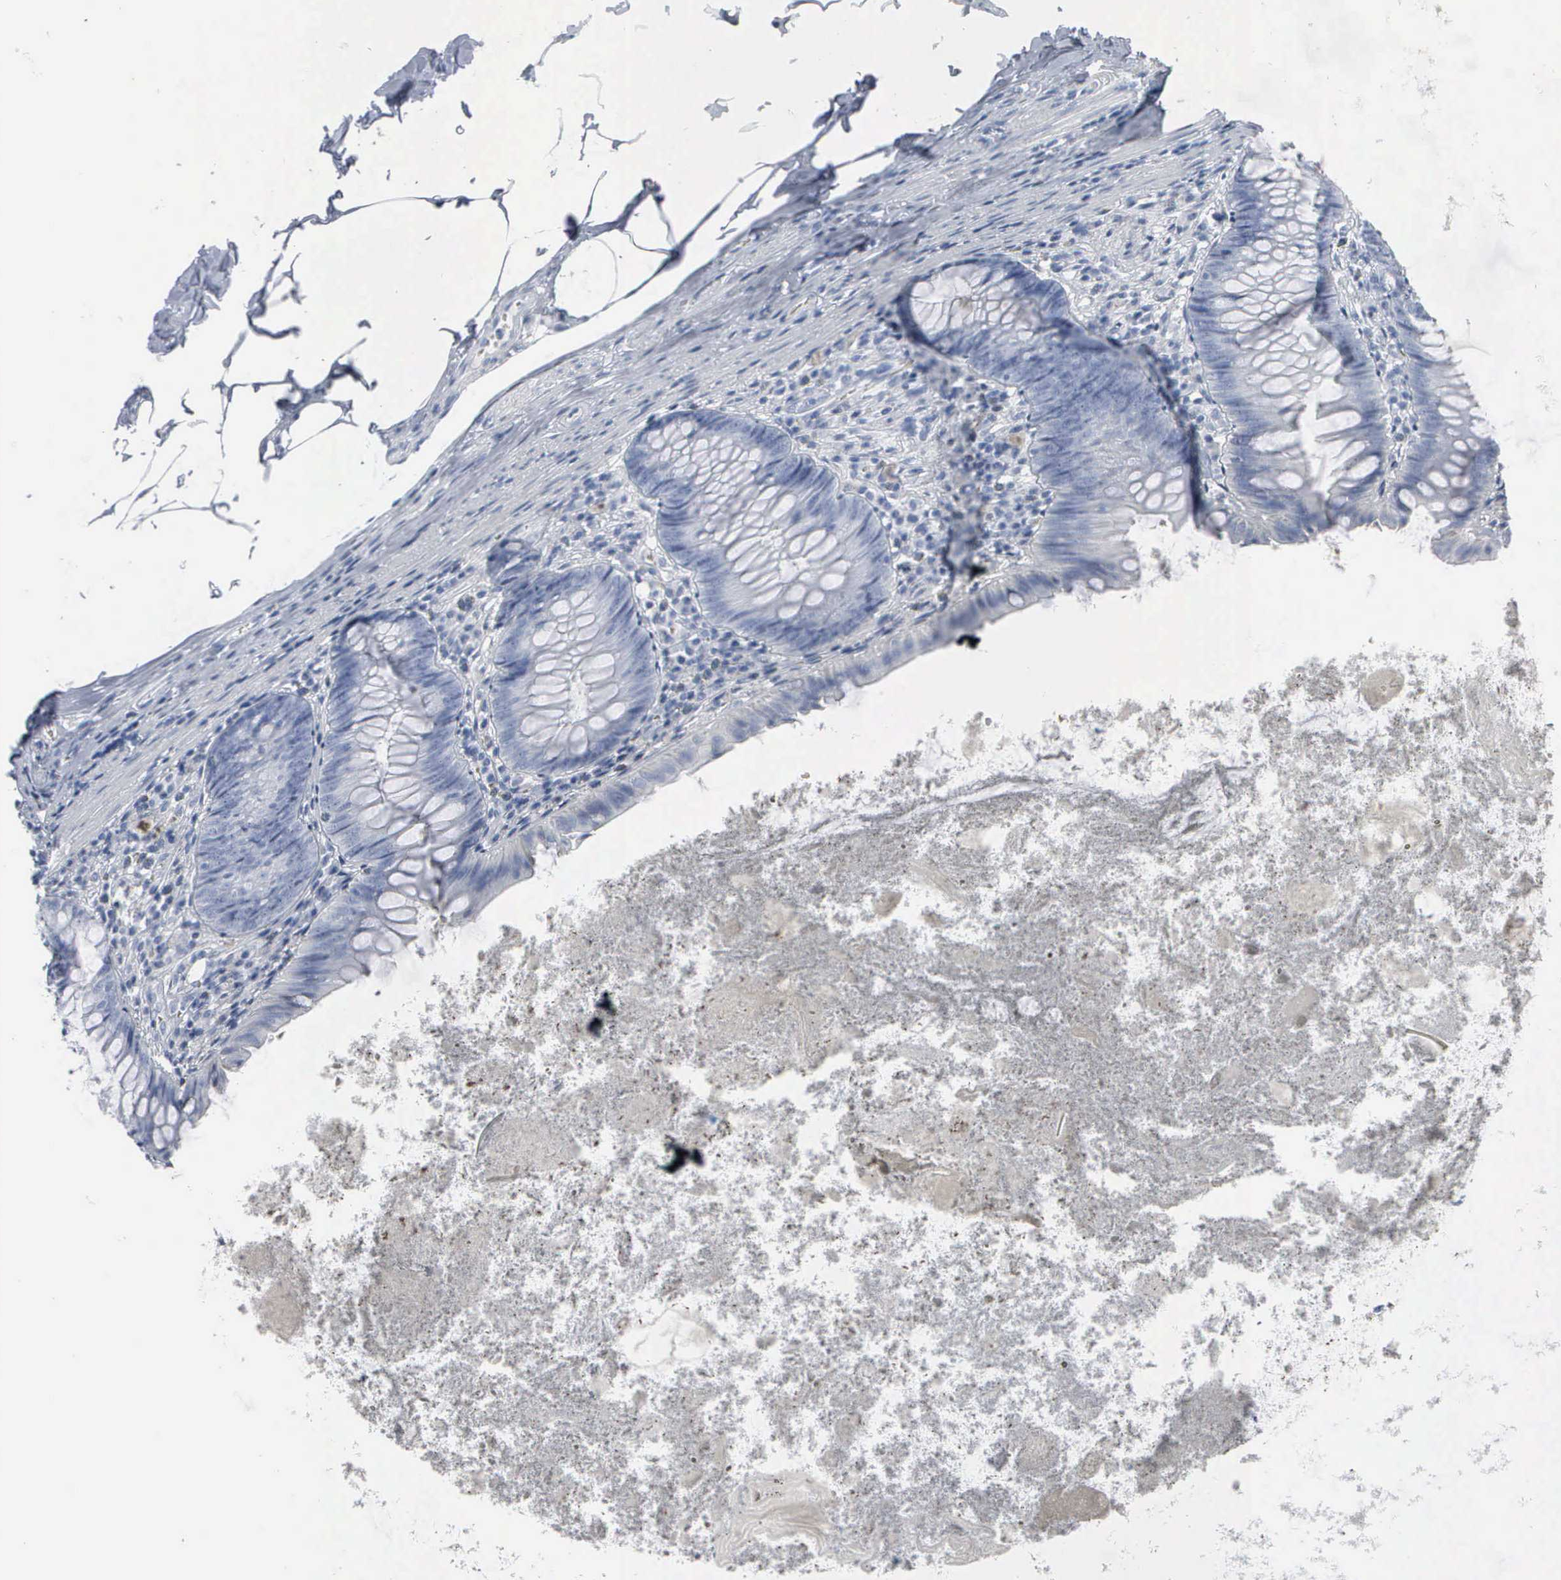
{"staining": {"intensity": "negative", "quantity": "none", "location": "none"}, "tissue": "appendix", "cell_type": "Glandular cells", "image_type": "normal", "snomed": [{"axis": "morphology", "description": "Normal tissue, NOS"}, {"axis": "topography", "description": "Appendix"}], "caption": "There is no significant positivity in glandular cells of appendix. Nuclei are stained in blue.", "gene": "DMD", "patient": {"sex": "female", "age": 82}}